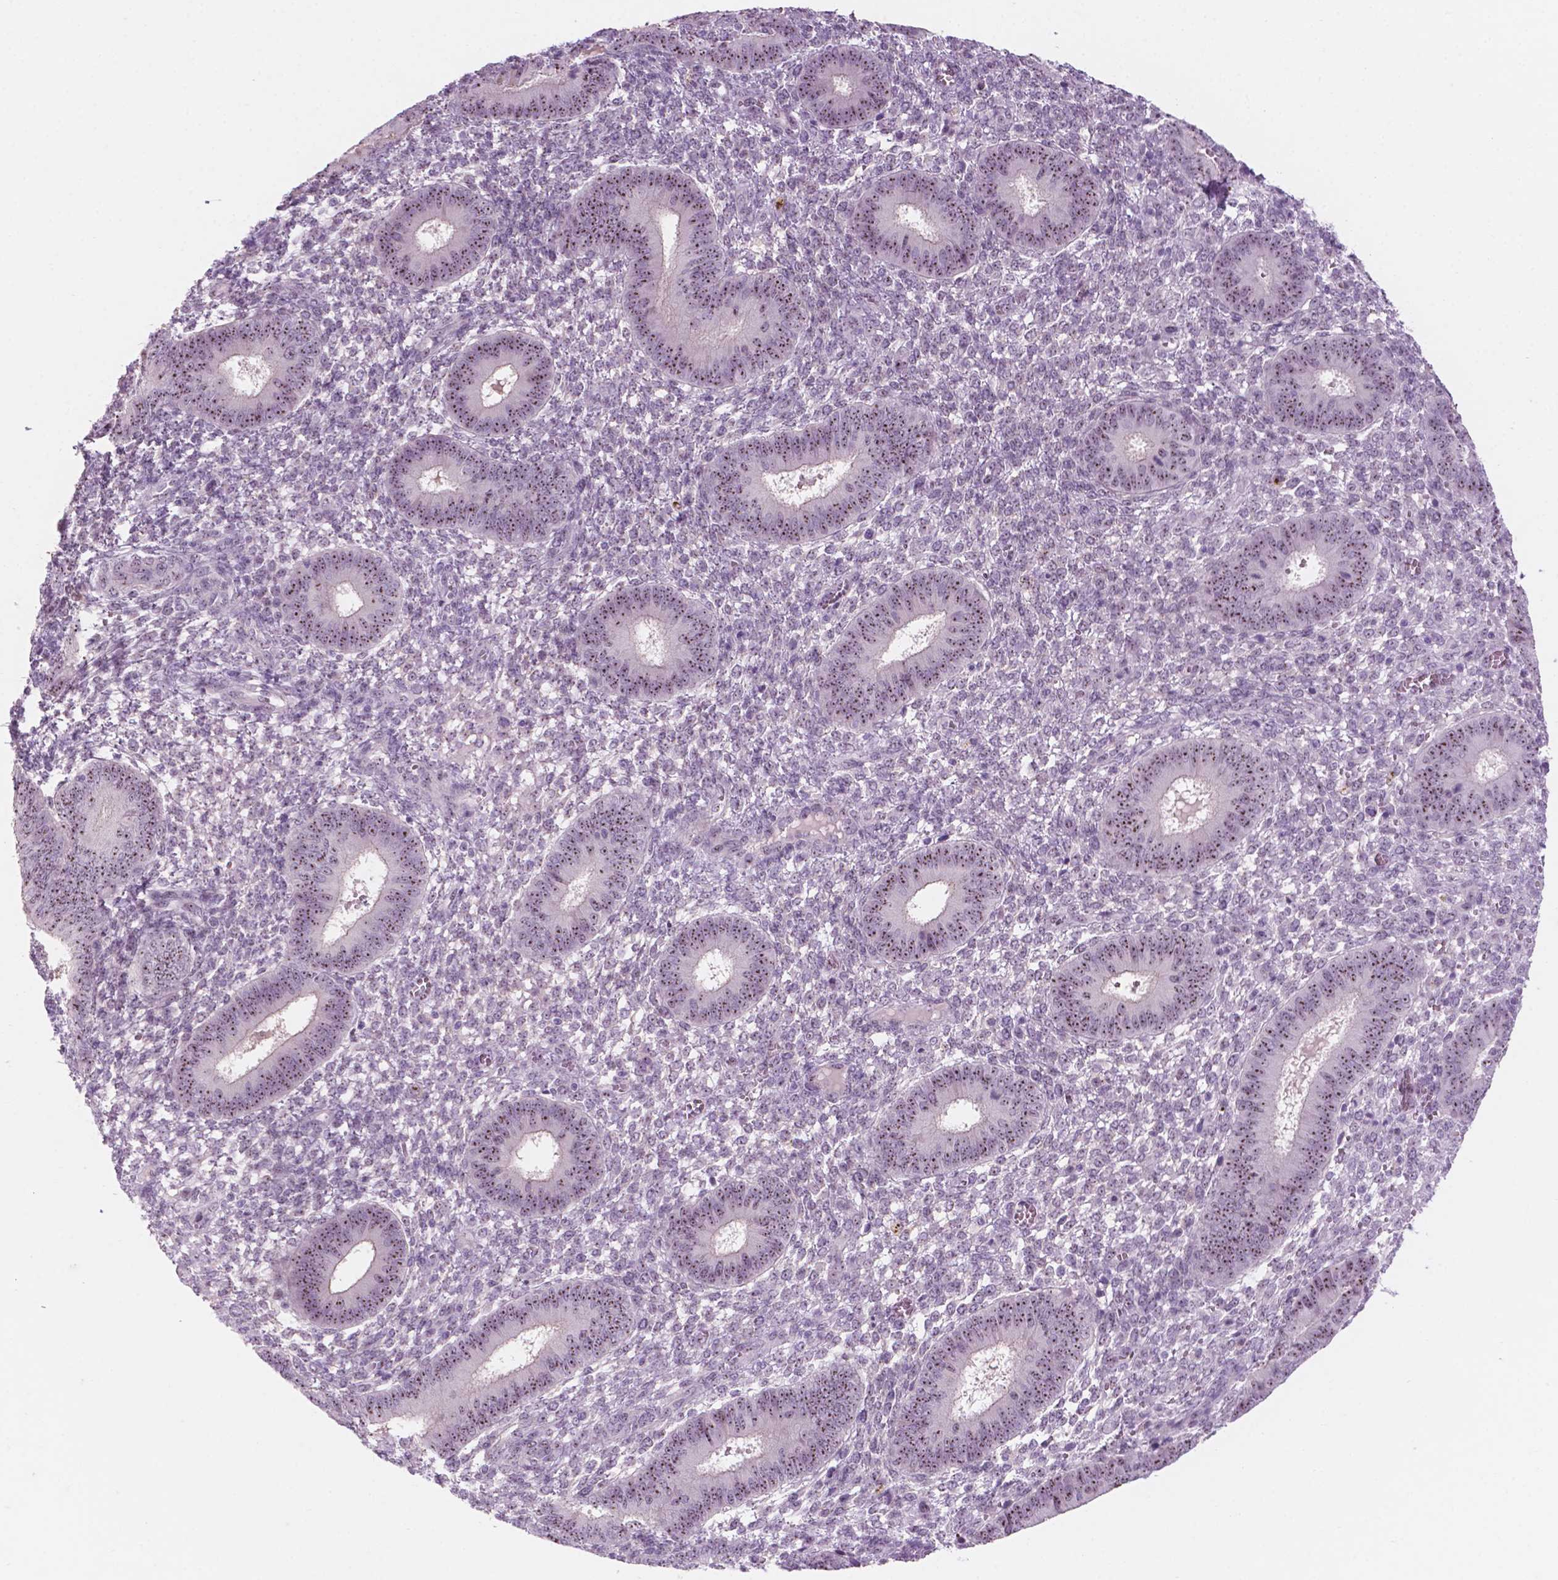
{"staining": {"intensity": "negative", "quantity": "none", "location": "none"}, "tissue": "endometrium", "cell_type": "Cells in endometrial stroma", "image_type": "normal", "snomed": [{"axis": "morphology", "description": "Normal tissue, NOS"}, {"axis": "topography", "description": "Endometrium"}], "caption": "DAB (3,3'-diaminobenzidine) immunohistochemical staining of normal human endometrium shows no significant positivity in cells in endometrial stroma. Nuclei are stained in blue.", "gene": "ZNF853", "patient": {"sex": "female", "age": 42}}